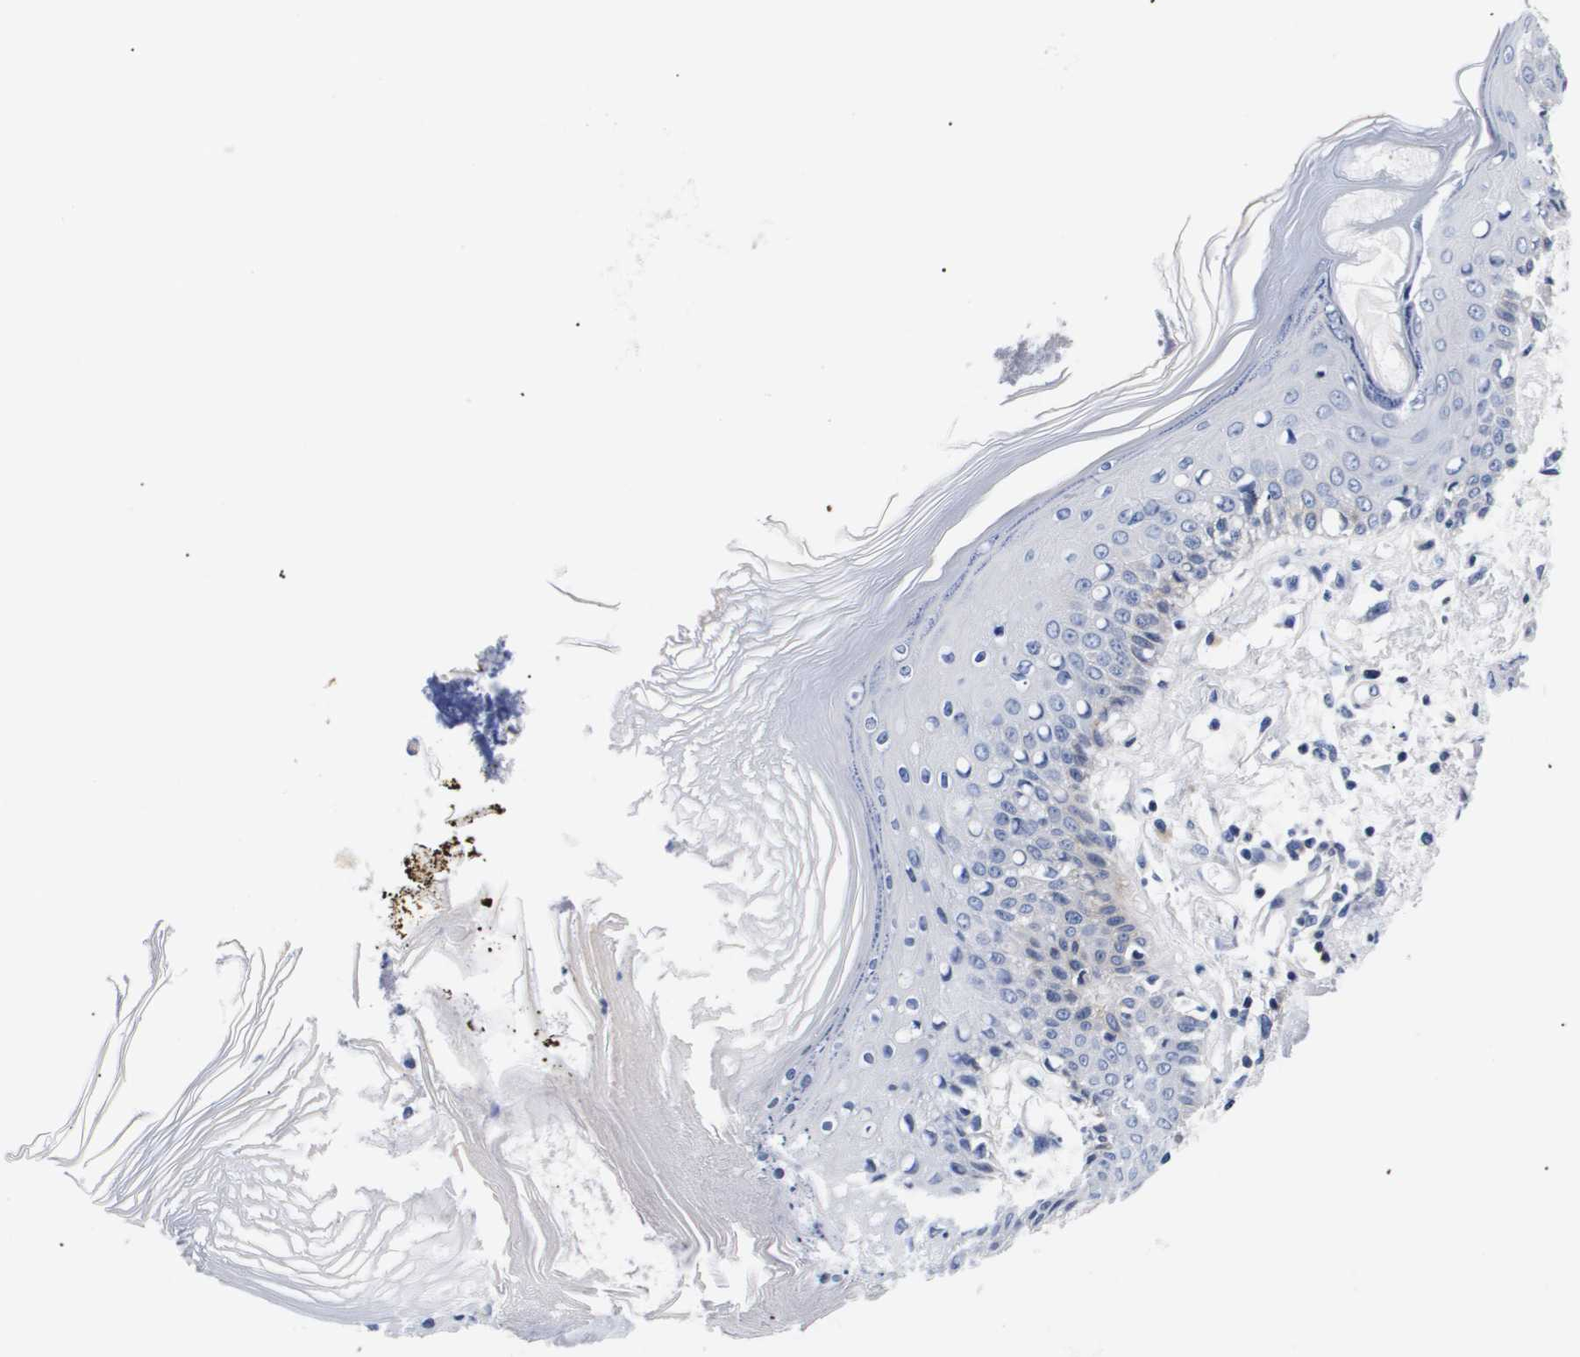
{"staining": {"intensity": "negative", "quantity": "none", "location": "none"}, "tissue": "skin", "cell_type": "Fibroblasts", "image_type": "normal", "snomed": [{"axis": "morphology", "description": "Normal tissue, NOS"}, {"axis": "topography", "description": "Skin"}], "caption": "The histopathology image reveals no staining of fibroblasts in benign skin. Nuclei are stained in blue.", "gene": "SHD", "patient": {"sex": "male", "age": 53}}